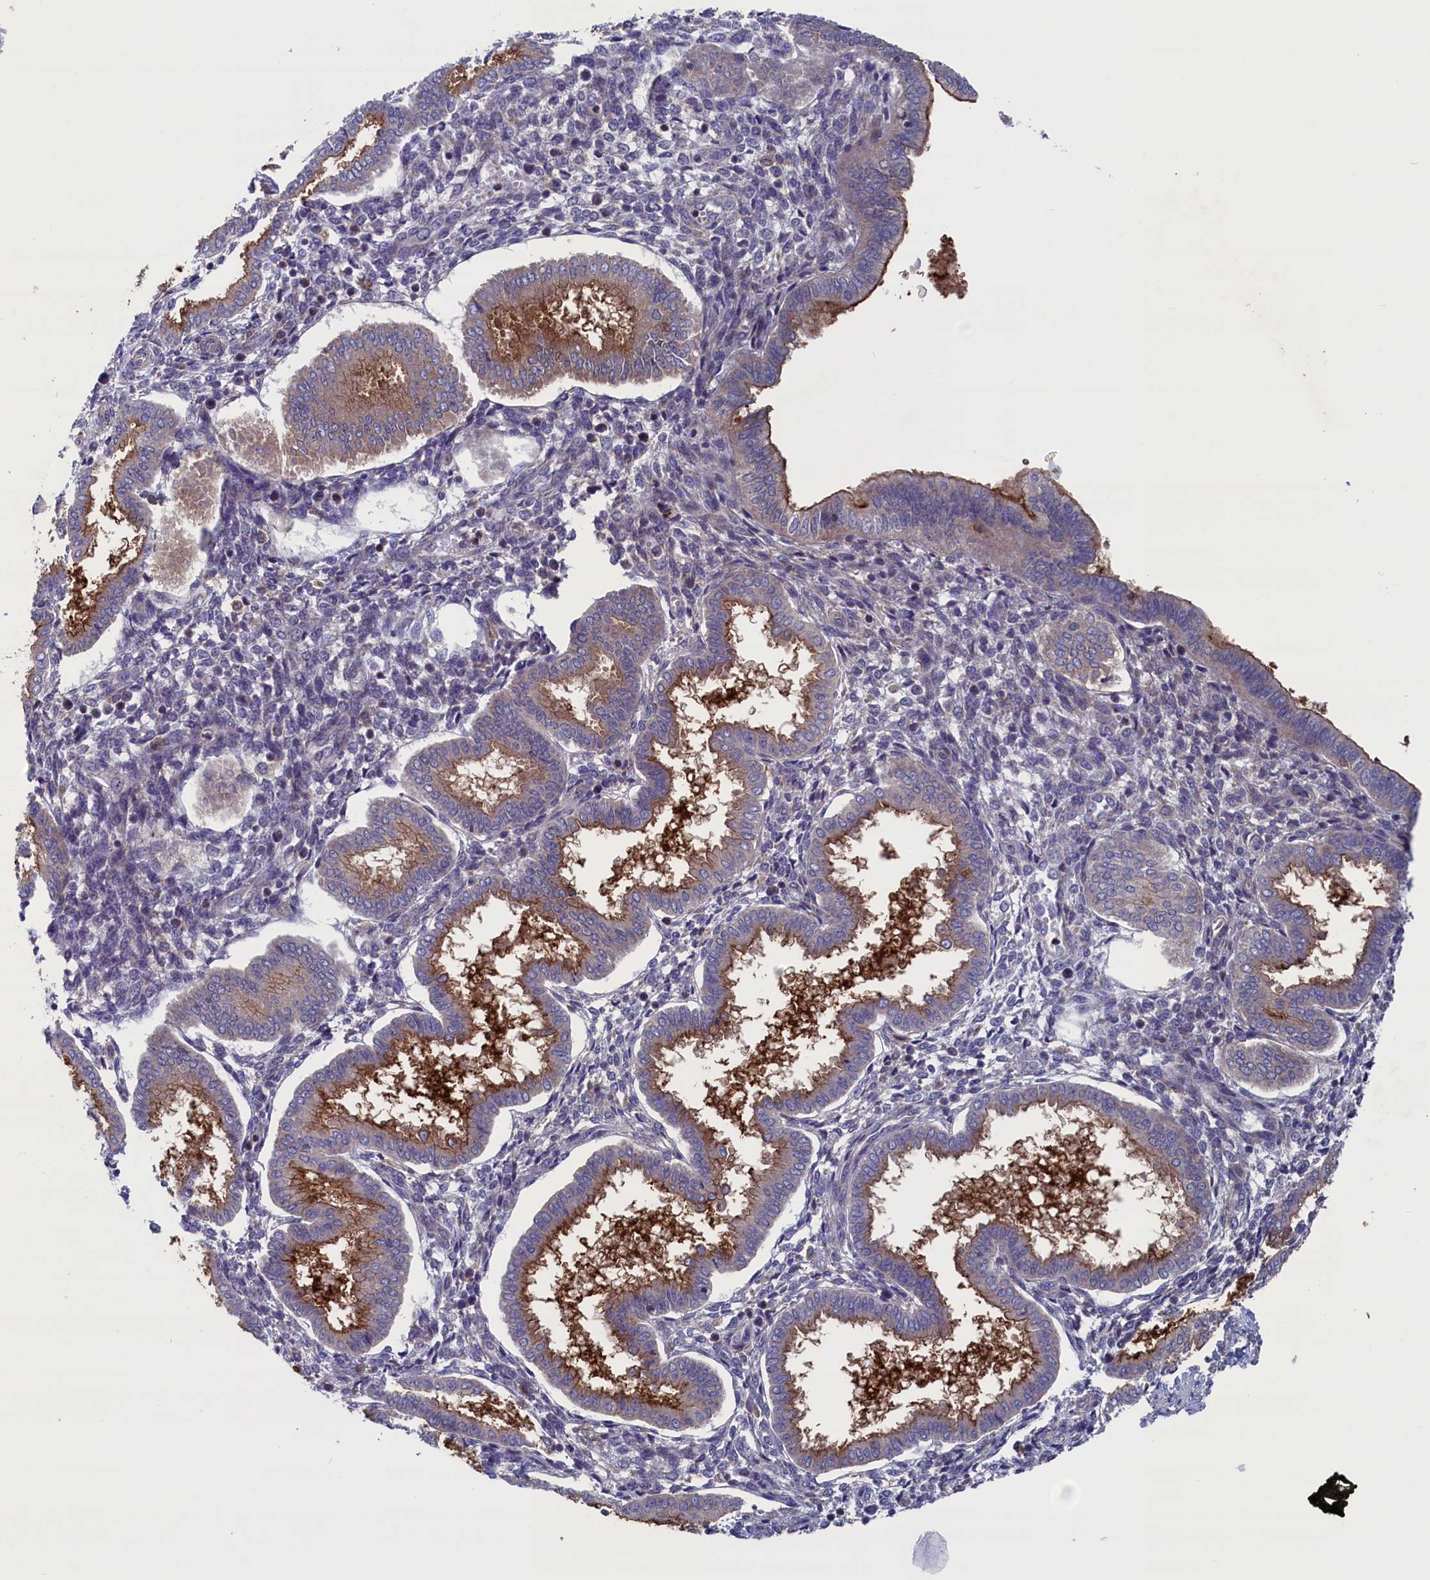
{"staining": {"intensity": "negative", "quantity": "none", "location": "none"}, "tissue": "endometrium", "cell_type": "Cells in endometrial stroma", "image_type": "normal", "snomed": [{"axis": "morphology", "description": "Normal tissue, NOS"}, {"axis": "topography", "description": "Endometrium"}], "caption": "Immunohistochemistry of benign endometrium demonstrates no expression in cells in endometrial stroma. Brightfield microscopy of immunohistochemistry (IHC) stained with DAB (brown) and hematoxylin (blue), captured at high magnification.", "gene": "SPATA13", "patient": {"sex": "female", "age": 24}}